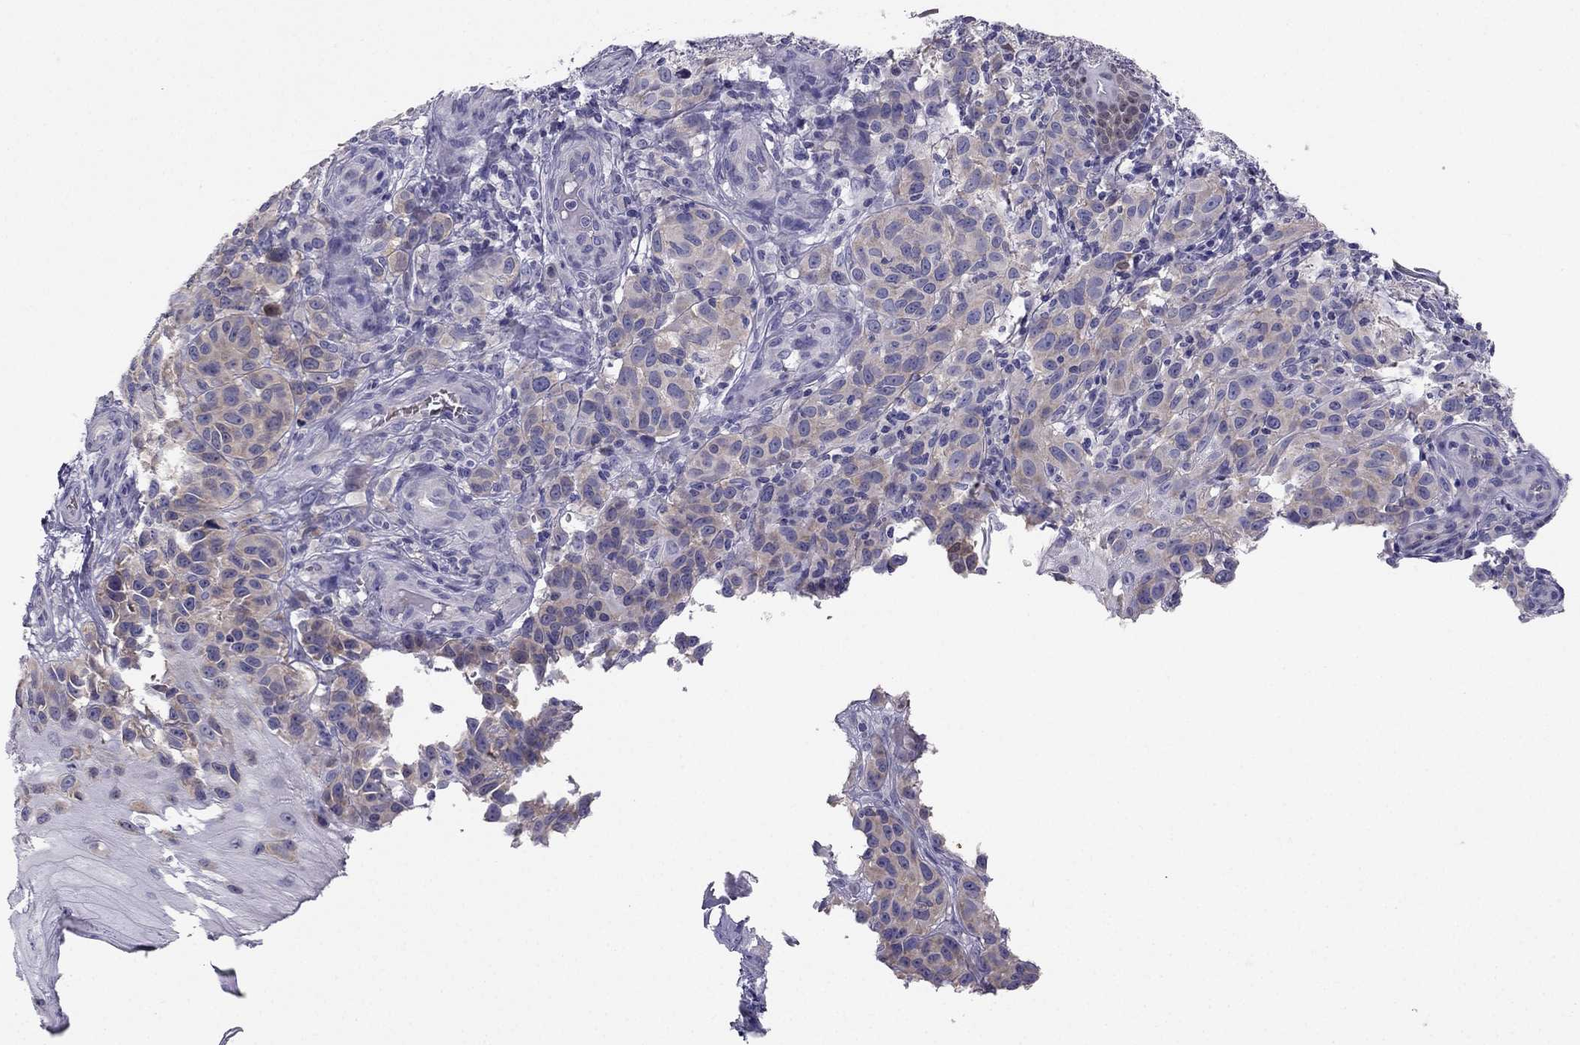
{"staining": {"intensity": "negative", "quantity": "none", "location": "none"}, "tissue": "melanoma", "cell_type": "Tumor cells", "image_type": "cancer", "snomed": [{"axis": "morphology", "description": "Malignant melanoma, NOS"}, {"axis": "topography", "description": "Skin"}], "caption": "High magnification brightfield microscopy of melanoma stained with DAB (3,3'-diaminobenzidine) (brown) and counterstained with hematoxylin (blue): tumor cells show no significant positivity. (Brightfield microscopy of DAB (3,3'-diaminobenzidine) immunohistochemistry at high magnification).", "gene": "RSPH14", "patient": {"sex": "female", "age": 53}}